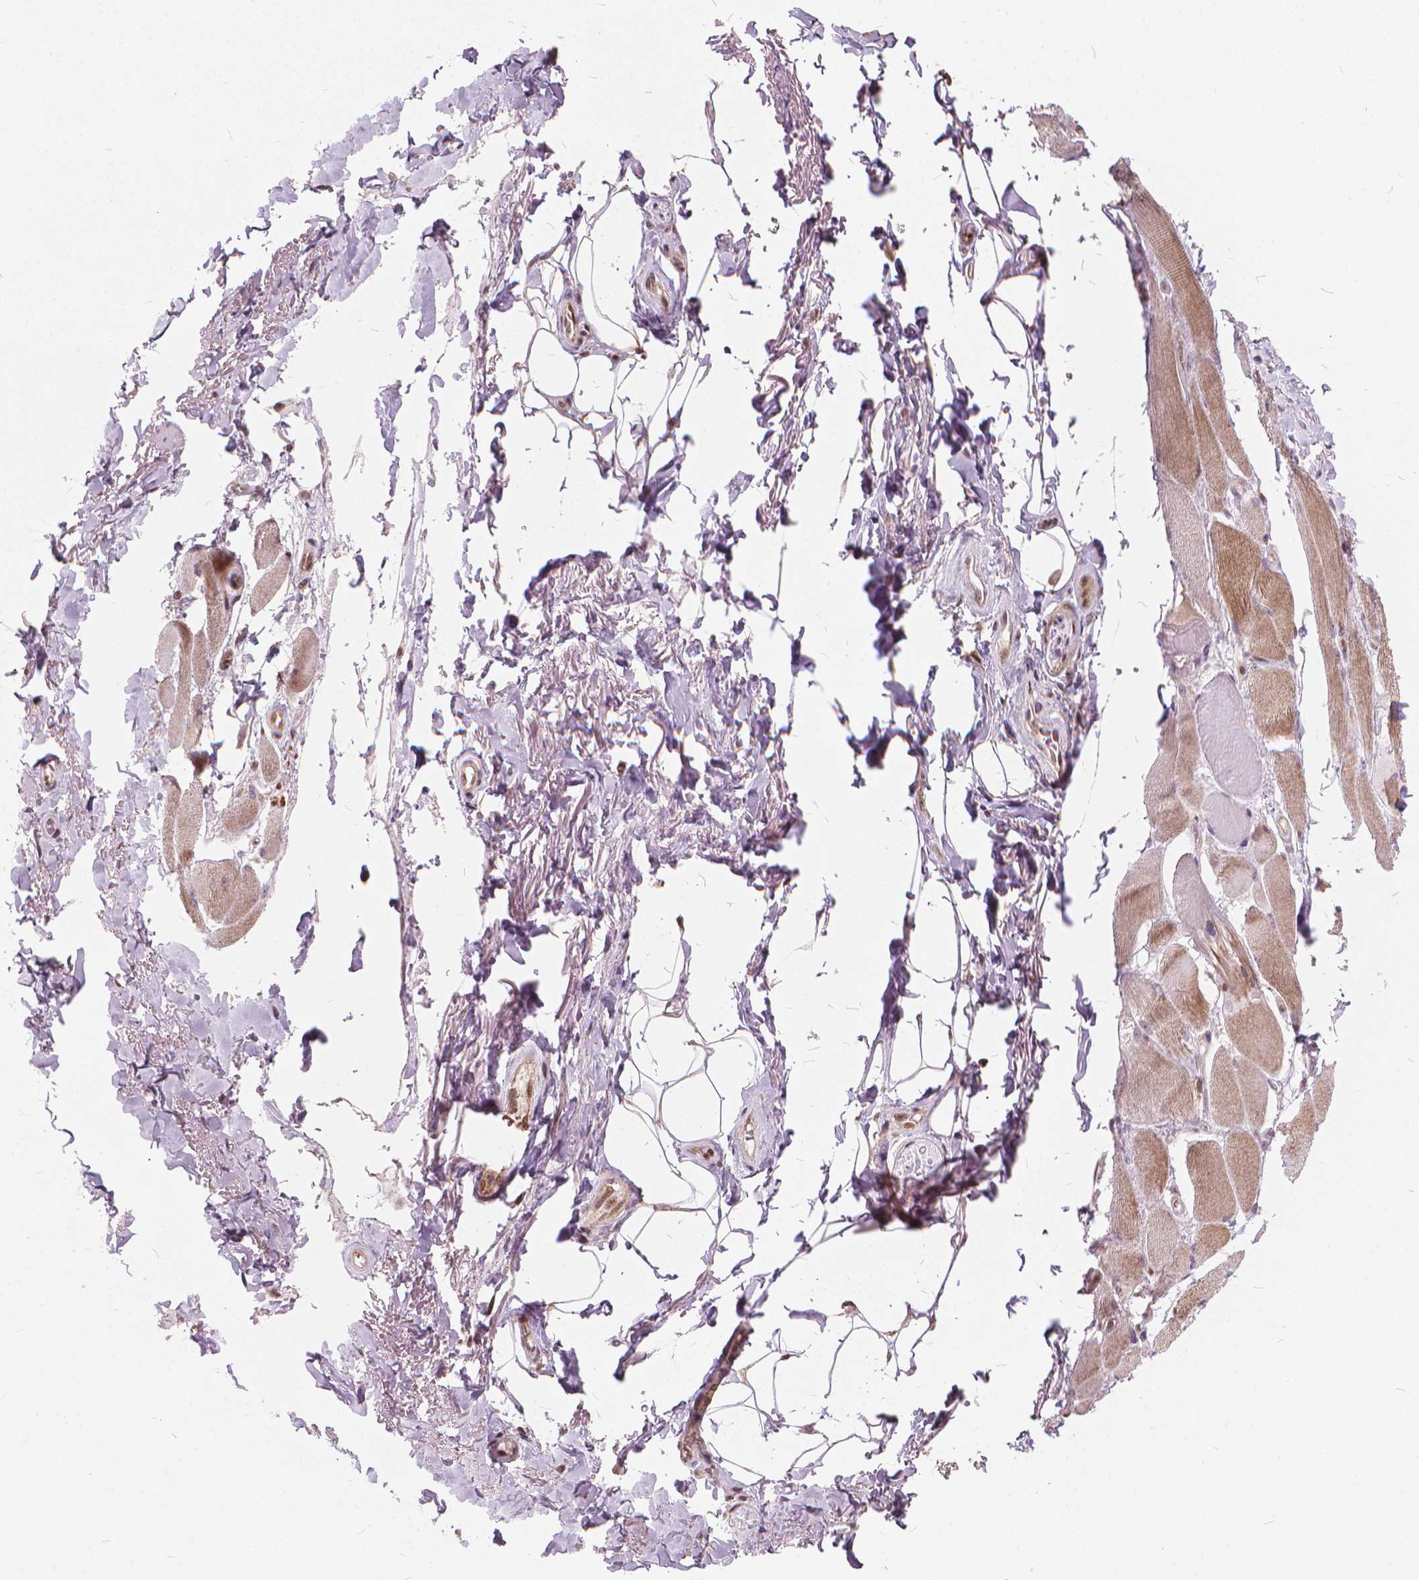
{"staining": {"intensity": "moderate", "quantity": "25%-75%", "location": "cytoplasmic/membranous"}, "tissue": "skeletal muscle", "cell_type": "Myocytes", "image_type": "normal", "snomed": [{"axis": "morphology", "description": "Normal tissue, NOS"}, {"axis": "topography", "description": "Skeletal muscle"}, {"axis": "topography", "description": "Anal"}, {"axis": "topography", "description": "Peripheral nerve tissue"}], "caption": "An image of skeletal muscle stained for a protein shows moderate cytoplasmic/membranous brown staining in myocytes. Nuclei are stained in blue.", "gene": "STAT5B", "patient": {"sex": "male", "age": 53}}